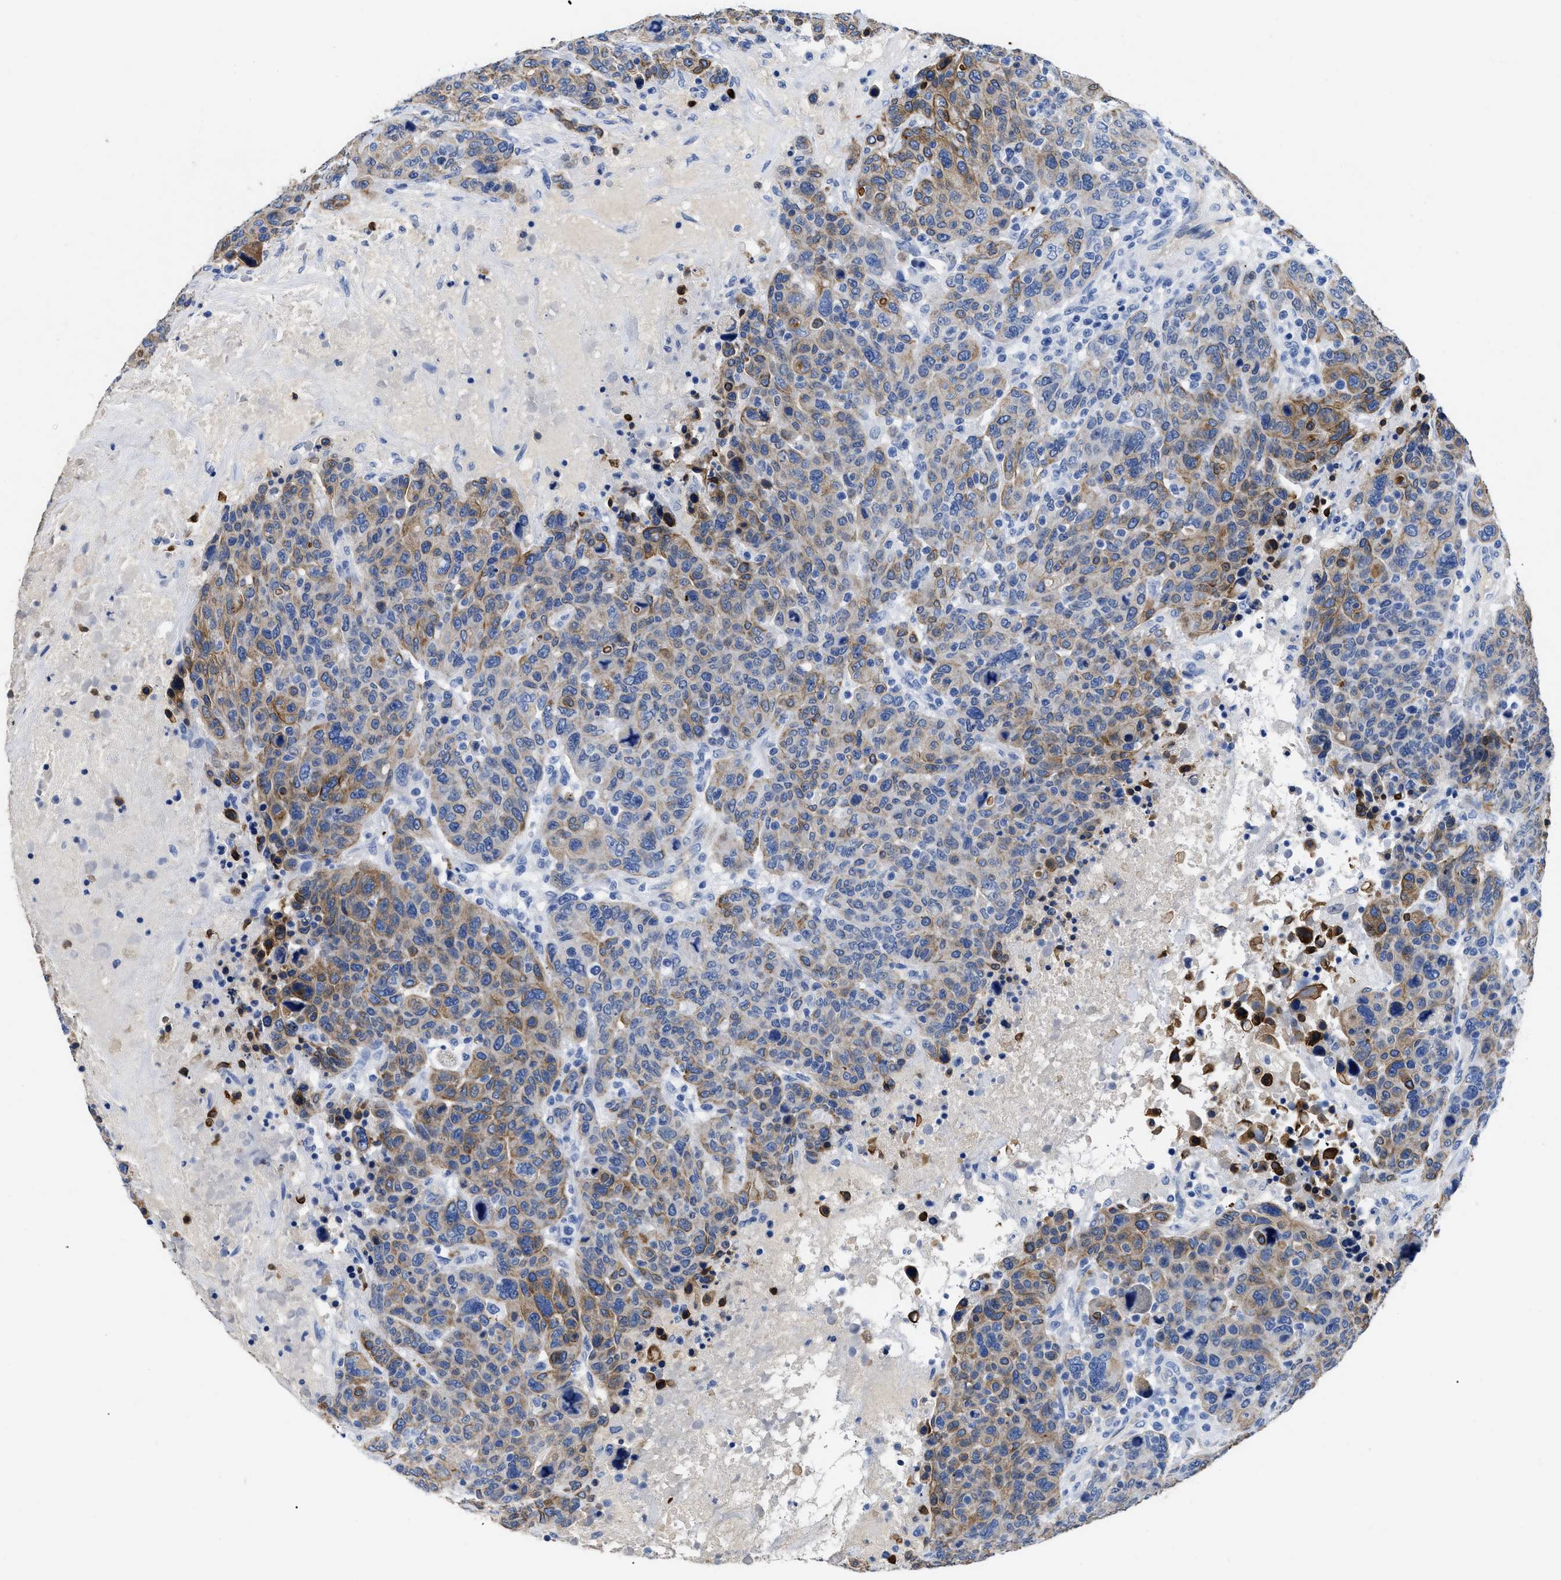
{"staining": {"intensity": "moderate", "quantity": "<25%", "location": "cytoplasmic/membranous"}, "tissue": "breast cancer", "cell_type": "Tumor cells", "image_type": "cancer", "snomed": [{"axis": "morphology", "description": "Duct carcinoma"}, {"axis": "topography", "description": "Breast"}], "caption": "Human breast cancer (invasive ductal carcinoma) stained for a protein (brown) displays moderate cytoplasmic/membranous positive staining in about <25% of tumor cells.", "gene": "TMEM68", "patient": {"sex": "female", "age": 37}}